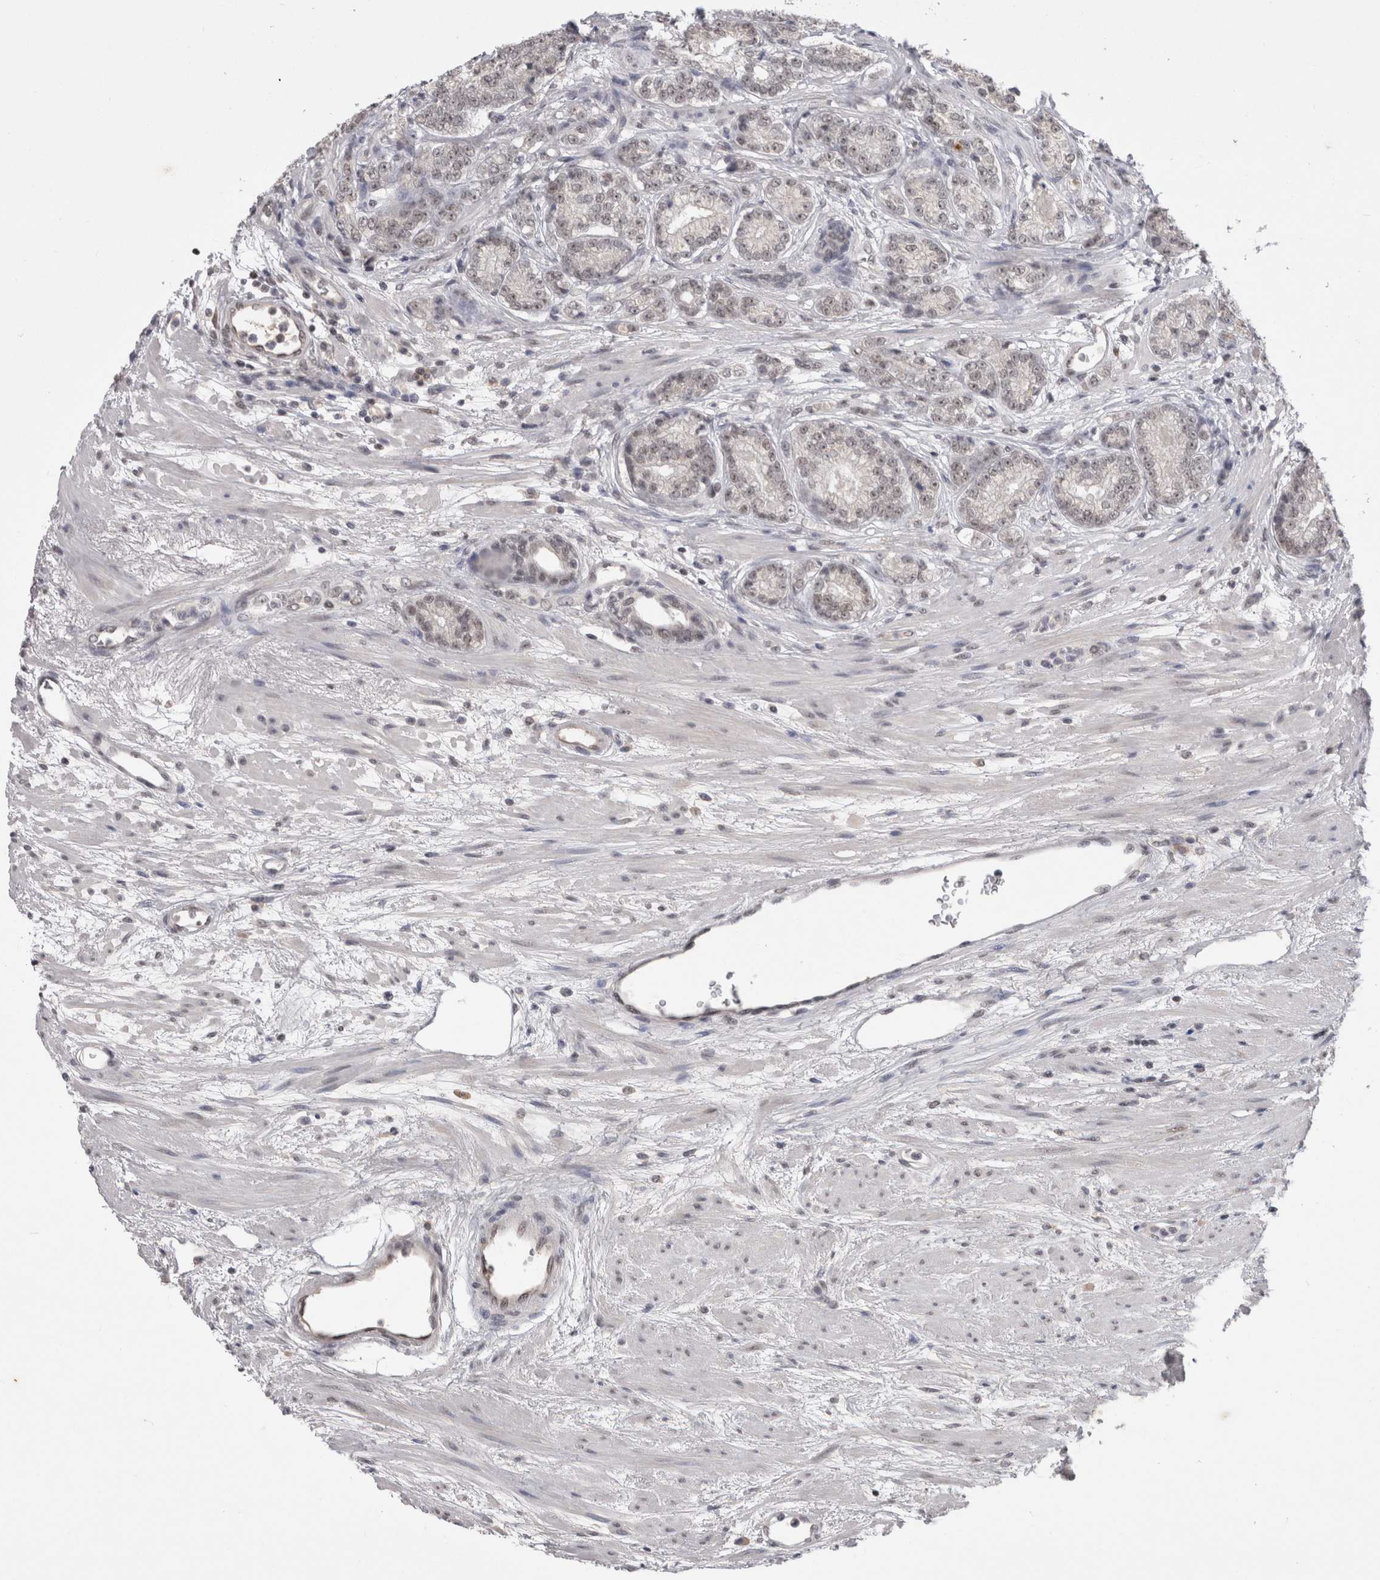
{"staining": {"intensity": "negative", "quantity": "none", "location": "none"}, "tissue": "prostate cancer", "cell_type": "Tumor cells", "image_type": "cancer", "snomed": [{"axis": "morphology", "description": "Adenocarcinoma, High grade"}, {"axis": "topography", "description": "Prostate"}], "caption": "This is an immunohistochemistry (IHC) histopathology image of prostate adenocarcinoma (high-grade). There is no positivity in tumor cells.", "gene": "DAXX", "patient": {"sex": "male", "age": 61}}